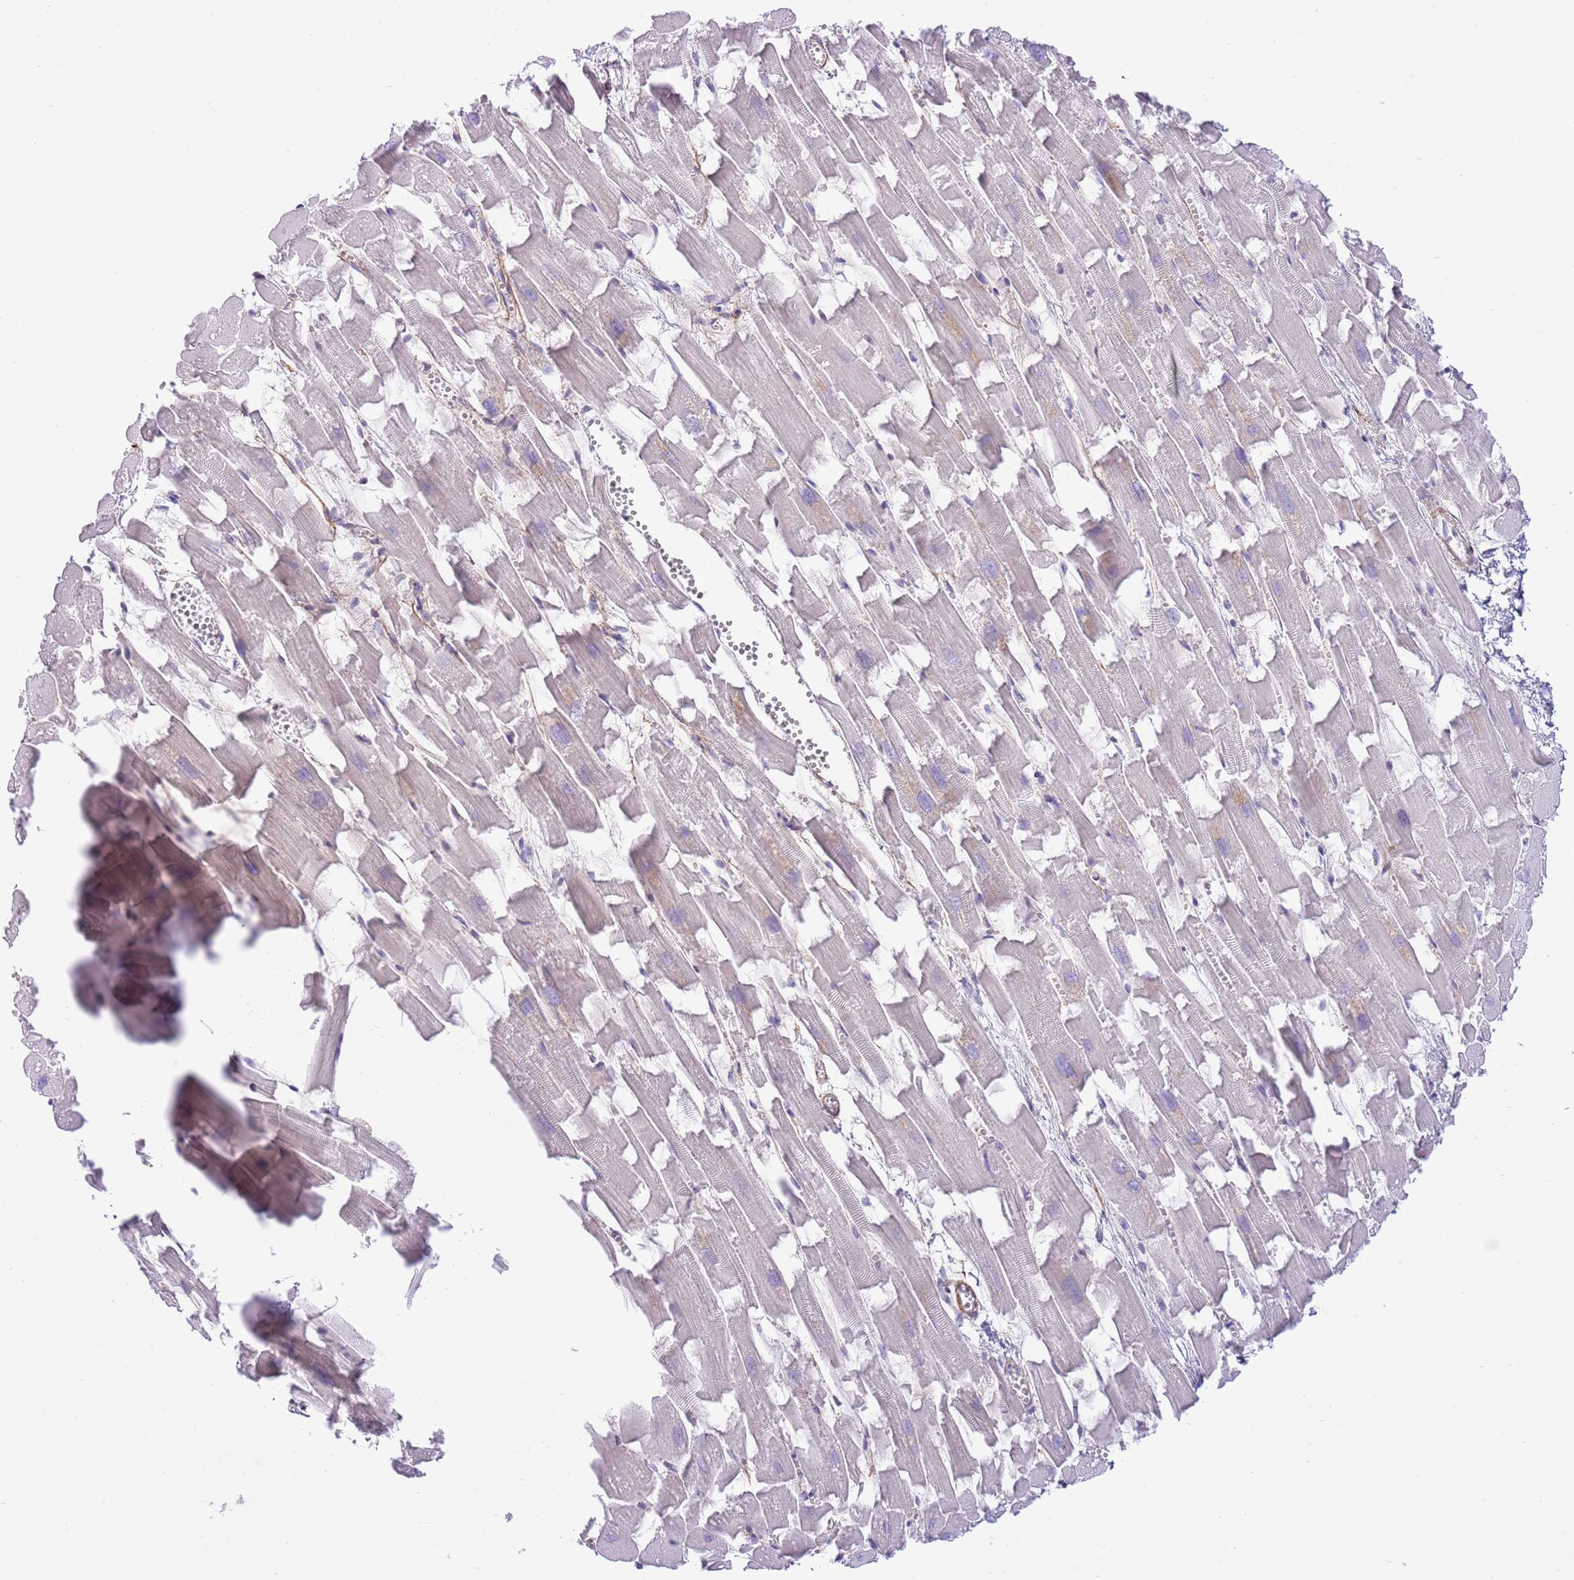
{"staining": {"intensity": "weak", "quantity": "25%-75%", "location": "cytoplasmic/membranous"}, "tissue": "heart muscle", "cell_type": "Cardiomyocytes", "image_type": "normal", "snomed": [{"axis": "morphology", "description": "Normal tissue, NOS"}, {"axis": "topography", "description": "Heart"}], "caption": "The histopathology image displays immunohistochemical staining of unremarkable heart muscle. There is weak cytoplasmic/membranous staining is present in approximately 25%-75% of cardiomyocytes. (brown staining indicates protein expression, while blue staining denotes nuclei).", "gene": "ZC4H2", "patient": {"sex": "female", "age": 64}}